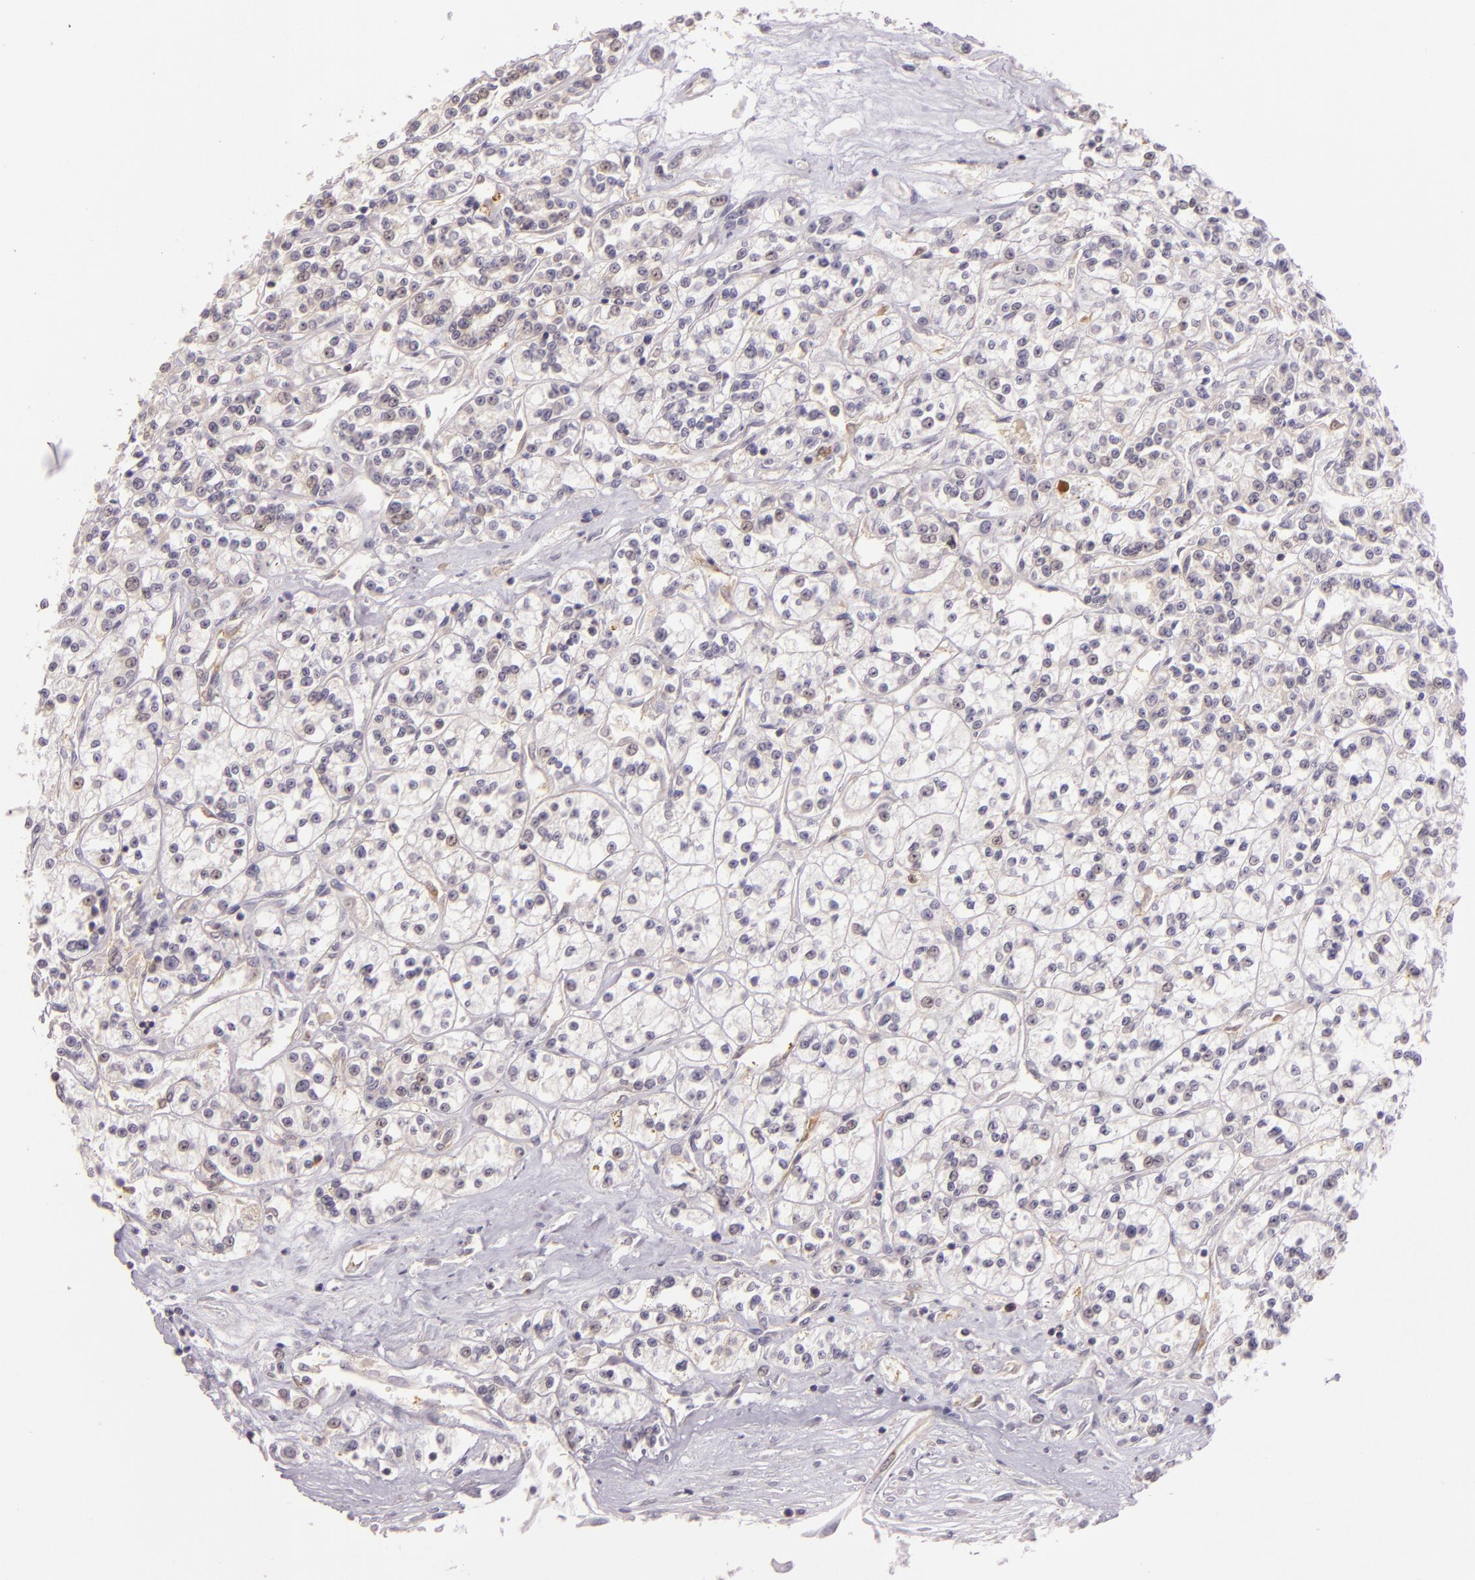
{"staining": {"intensity": "weak", "quantity": "<25%", "location": "nuclear"}, "tissue": "renal cancer", "cell_type": "Tumor cells", "image_type": "cancer", "snomed": [{"axis": "morphology", "description": "Adenocarcinoma, NOS"}, {"axis": "topography", "description": "Kidney"}], "caption": "The histopathology image demonstrates no staining of tumor cells in adenocarcinoma (renal). (Immunohistochemistry (ihc), brightfield microscopy, high magnification).", "gene": "HSPA8", "patient": {"sex": "female", "age": 76}}